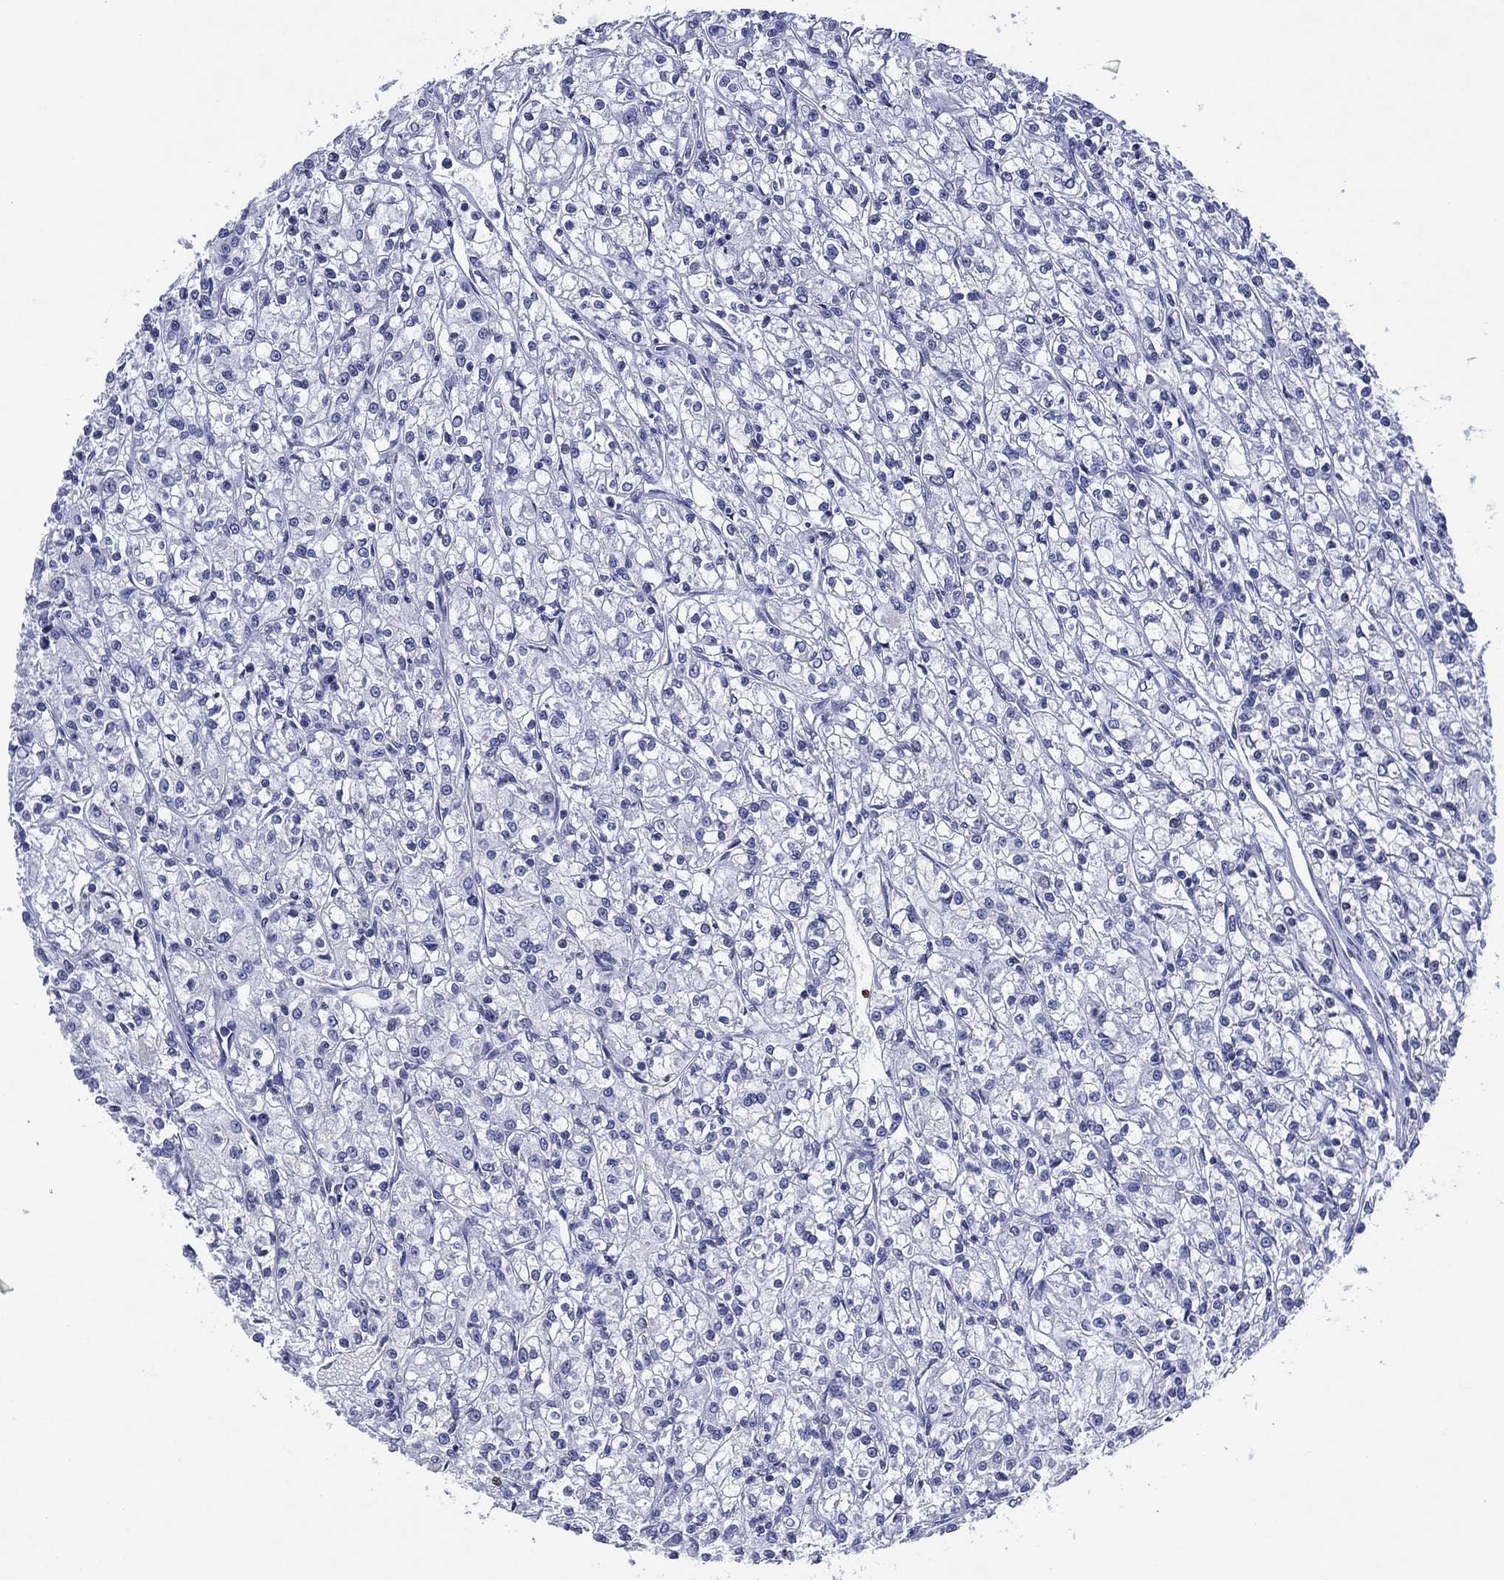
{"staining": {"intensity": "negative", "quantity": "none", "location": "none"}, "tissue": "renal cancer", "cell_type": "Tumor cells", "image_type": "cancer", "snomed": [{"axis": "morphology", "description": "Adenocarcinoma, NOS"}, {"axis": "topography", "description": "Kidney"}], "caption": "The IHC histopathology image has no significant positivity in tumor cells of renal adenocarcinoma tissue. The staining was performed using DAB (3,3'-diaminobenzidine) to visualize the protein expression in brown, while the nuclei were stained in blue with hematoxylin (Magnification: 20x).", "gene": "GATA6", "patient": {"sex": "female", "age": 59}}